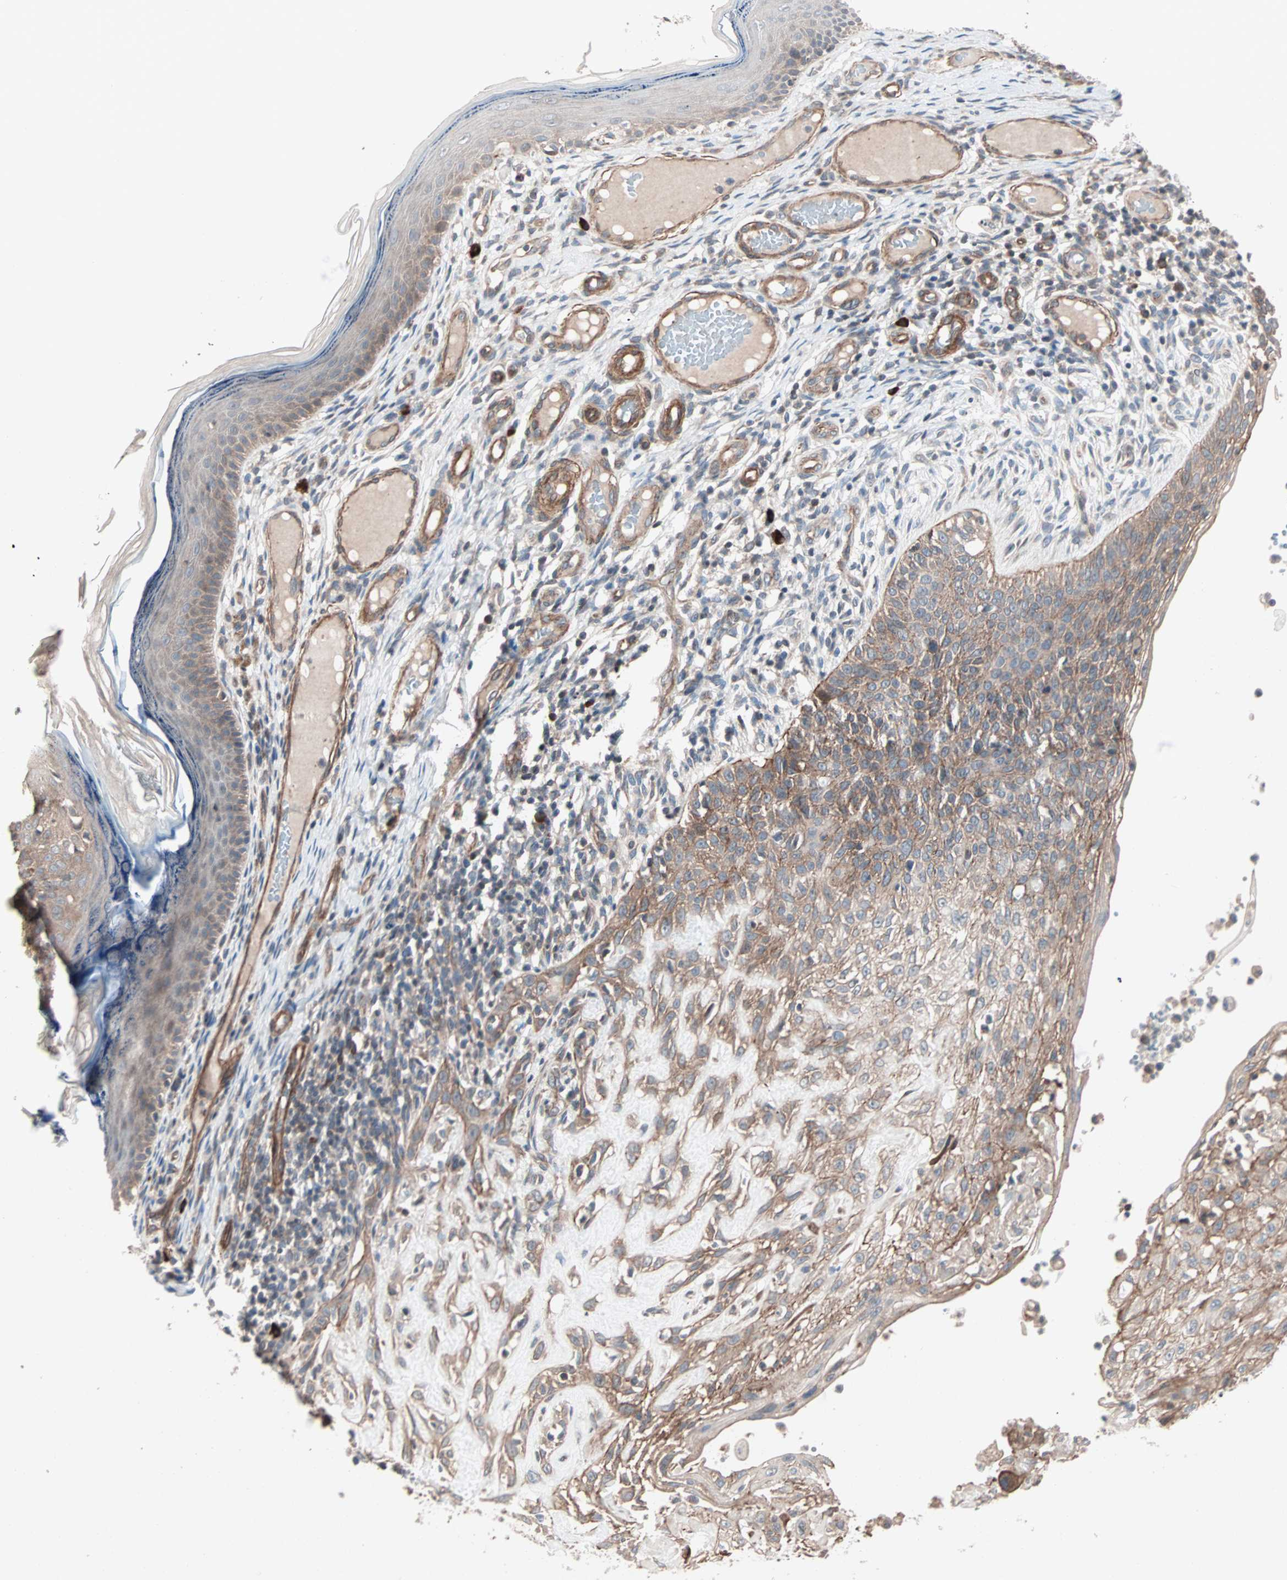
{"staining": {"intensity": "moderate", "quantity": ">75%", "location": "cytoplasmic/membranous"}, "tissue": "skin cancer", "cell_type": "Tumor cells", "image_type": "cancer", "snomed": [{"axis": "morphology", "description": "Normal tissue, NOS"}, {"axis": "morphology", "description": "Basal cell carcinoma"}, {"axis": "topography", "description": "Skin"}], "caption": "Skin cancer (basal cell carcinoma) stained with DAB IHC demonstrates medium levels of moderate cytoplasmic/membranous positivity in approximately >75% of tumor cells. (Brightfield microscopy of DAB IHC at high magnification).", "gene": "ALG5", "patient": {"sex": "male", "age": 87}}